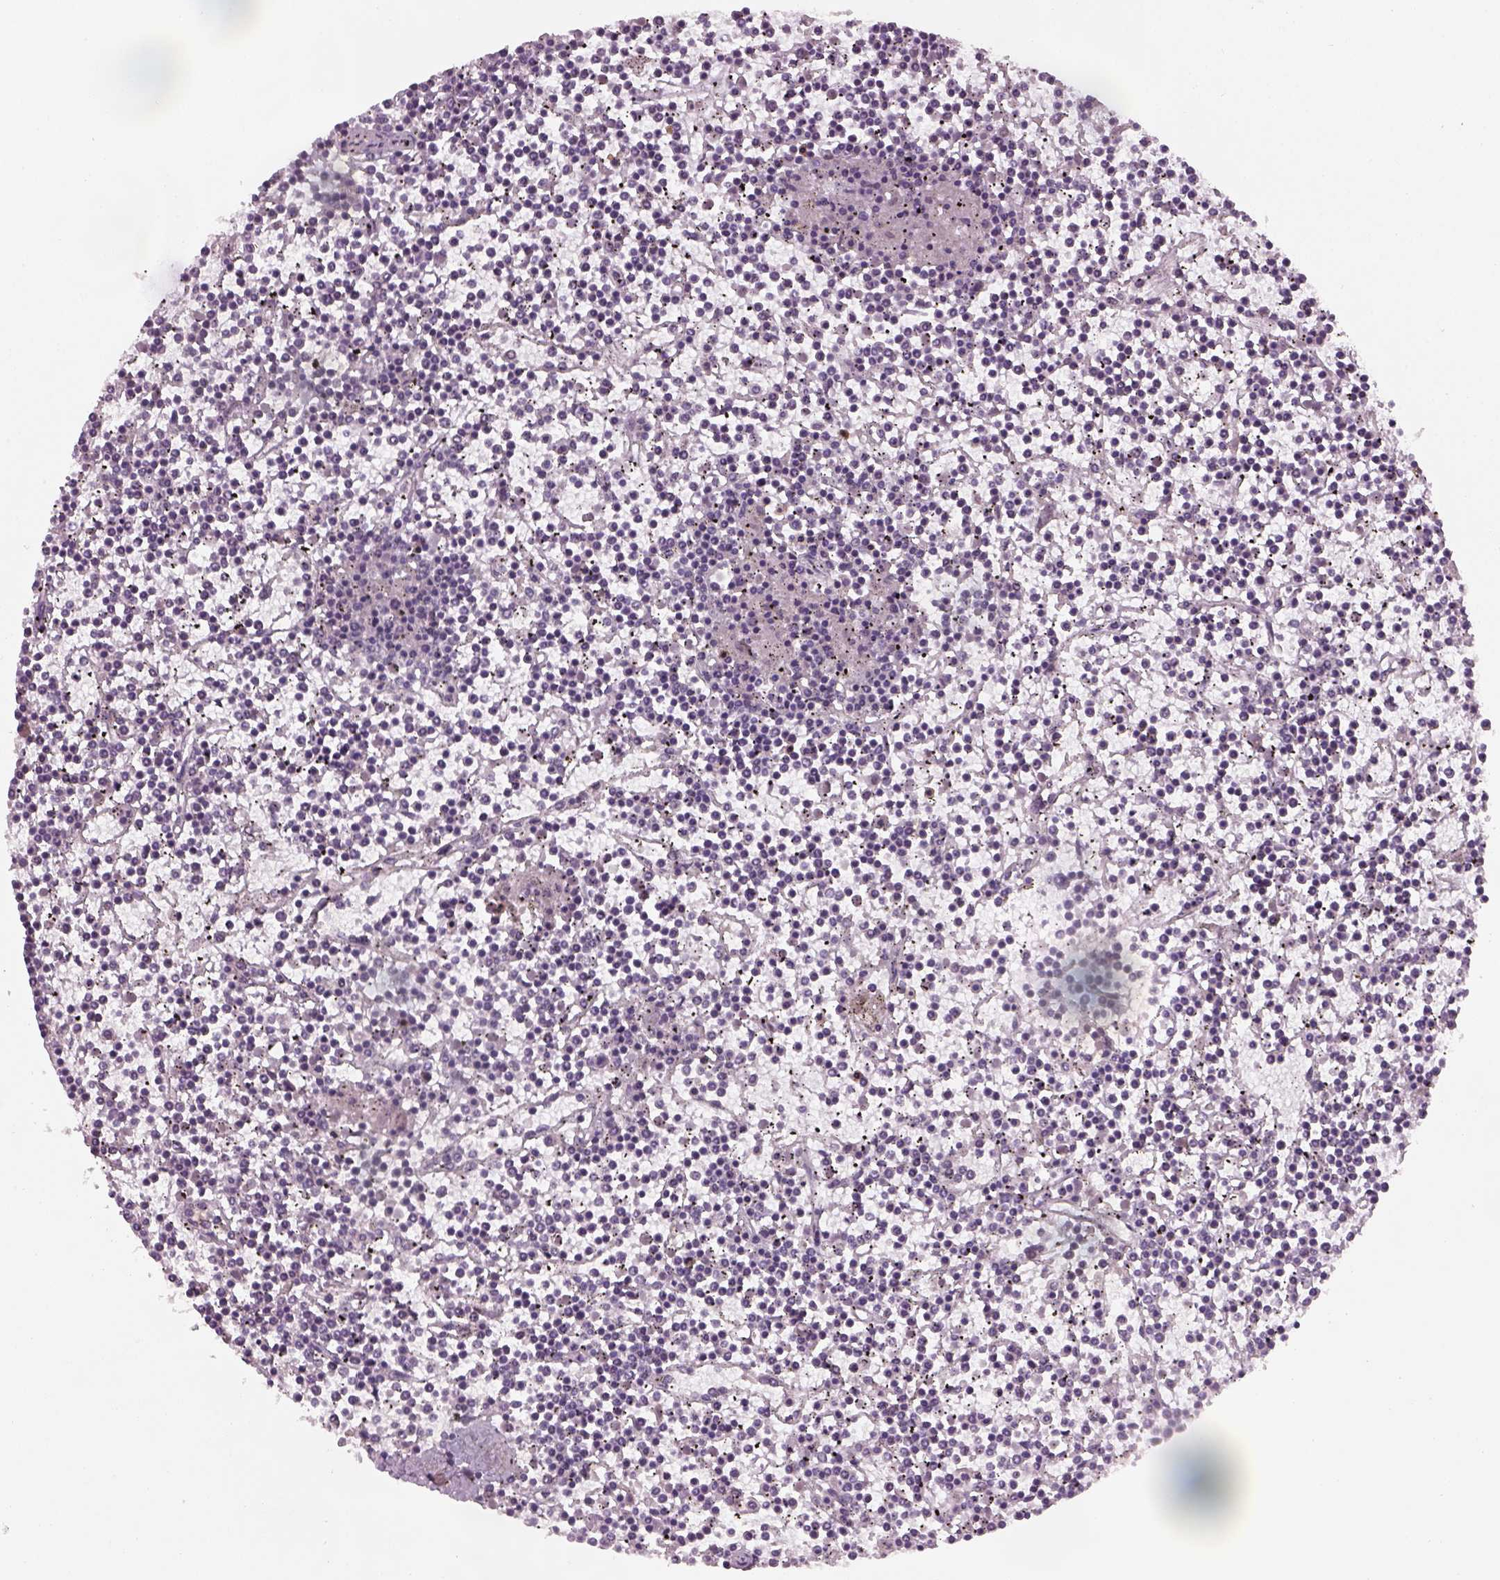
{"staining": {"intensity": "negative", "quantity": "none", "location": "none"}, "tissue": "lymphoma", "cell_type": "Tumor cells", "image_type": "cancer", "snomed": [{"axis": "morphology", "description": "Malignant lymphoma, non-Hodgkin's type, Low grade"}, {"axis": "topography", "description": "Spleen"}], "caption": "Protein analysis of low-grade malignant lymphoma, non-Hodgkin's type reveals no significant staining in tumor cells.", "gene": "GDNF", "patient": {"sex": "female", "age": 19}}